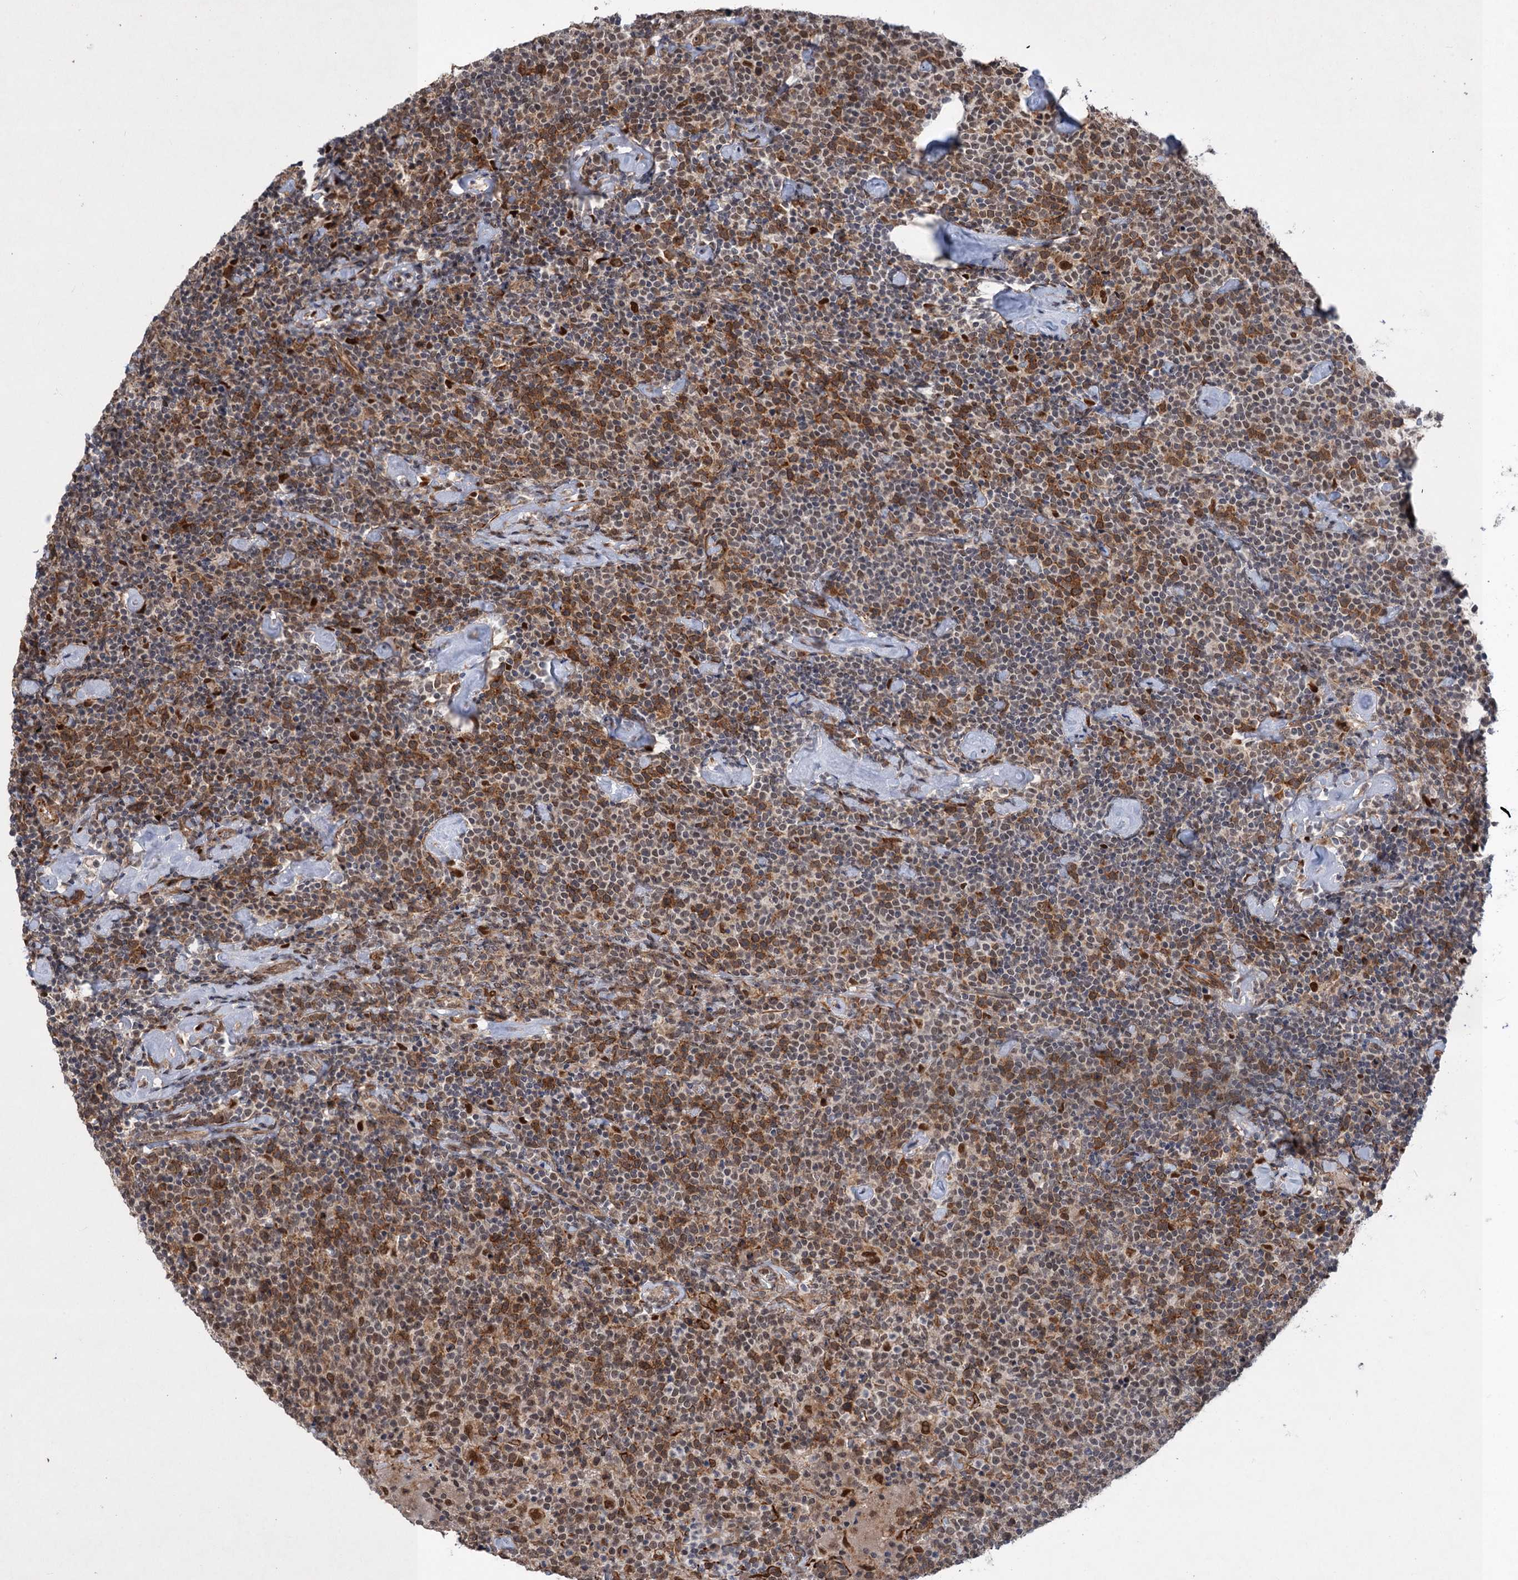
{"staining": {"intensity": "moderate", "quantity": ">75%", "location": "cytoplasmic/membranous,nuclear"}, "tissue": "lymphoma", "cell_type": "Tumor cells", "image_type": "cancer", "snomed": [{"axis": "morphology", "description": "Malignant lymphoma, non-Hodgkin's type, High grade"}, {"axis": "topography", "description": "Lymph node"}], "caption": "Moderate cytoplasmic/membranous and nuclear positivity is appreciated in approximately >75% of tumor cells in lymphoma.", "gene": "TTC31", "patient": {"sex": "male", "age": 61}}